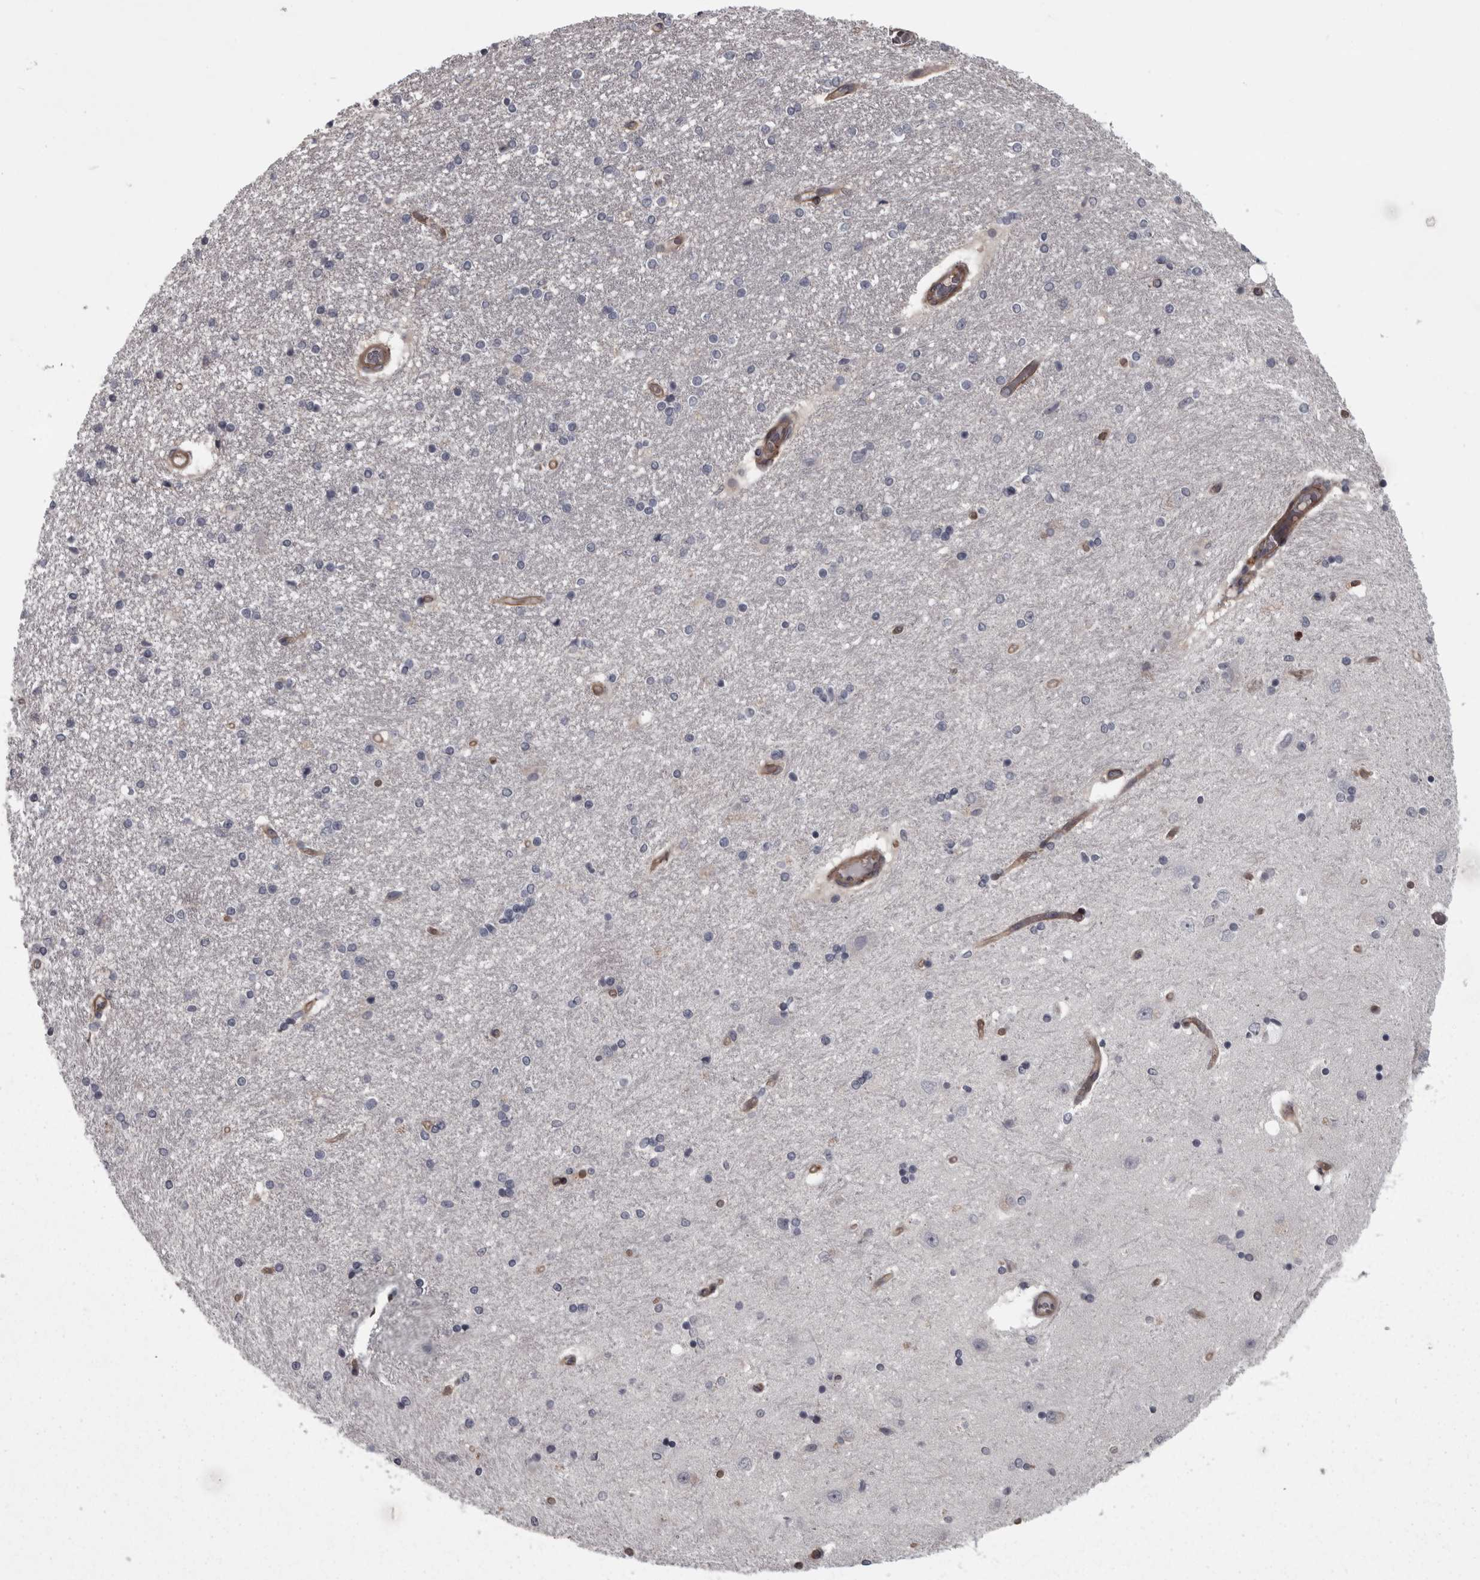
{"staining": {"intensity": "negative", "quantity": "none", "location": "none"}, "tissue": "hippocampus", "cell_type": "Glial cells", "image_type": "normal", "snomed": [{"axis": "morphology", "description": "Normal tissue, NOS"}, {"axis": "topography", "description": "Hippocampus"}], "caption": "IHC image of normal human hippocampus stained for a protein (brown), which shows no positivity in glial cells. The staining is performed using DAB brown chromogen with nuclei counter-stained in using hematoxylin.", "gene": "RSU1", "patient": {"sex": "female", "age": 54}}